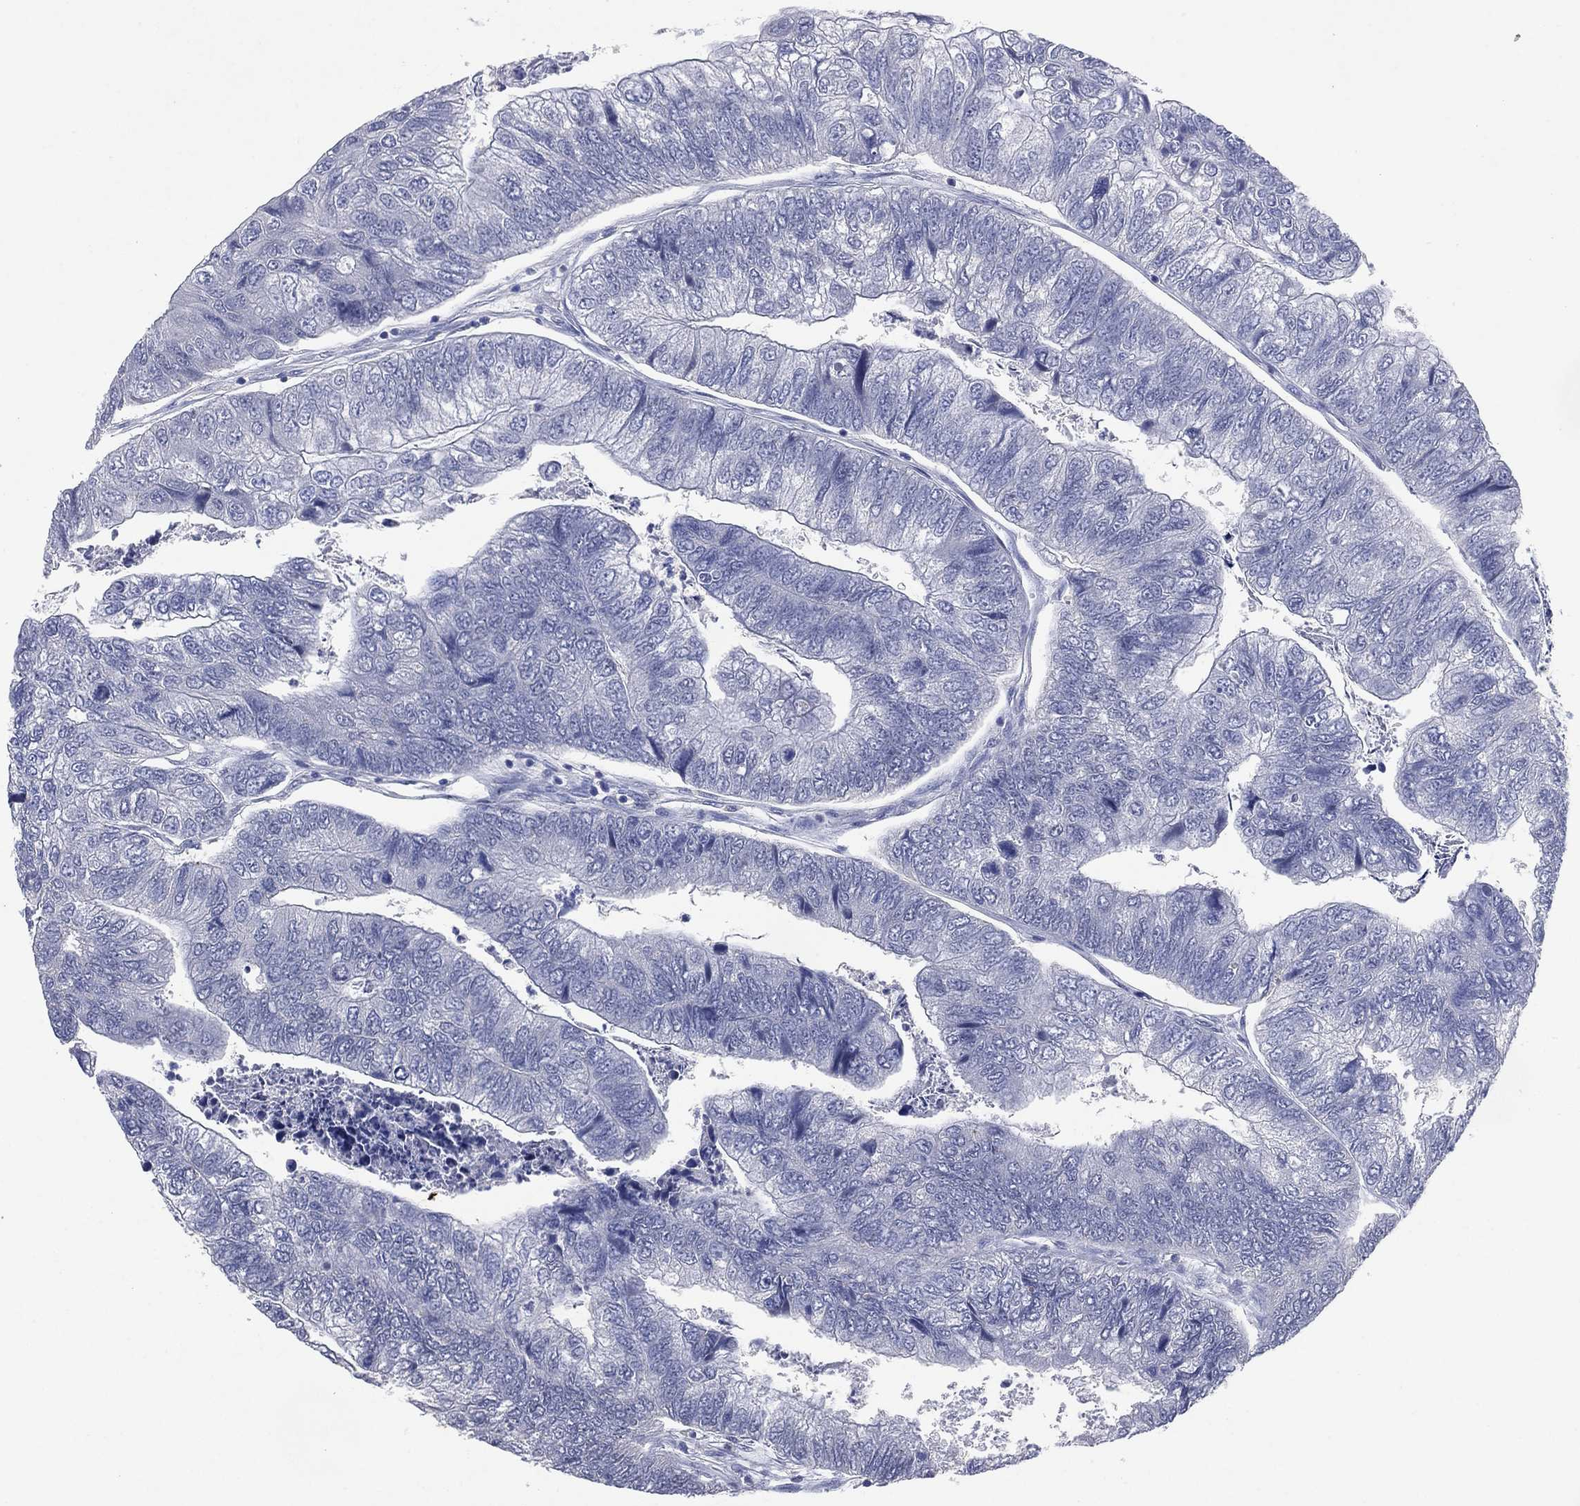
{"staining": {"intensity": "negative", "quantity": "none", "location": "none"}, "tissue": "colorectal cancer", "cell_type": "Tumor cells", "image_type": "cancer", "snomed": [{"axis": "morphology", "description": "Adenocarcinoma, NOS"}, {"axis": "topography", "description": "Colon"}], "caption": "A high-resolution histopathology image shows IHC staining of adenocarcinoma (colorectal), which shows no significant staining in tumor cells.", "gene": "FSCN2", "patient": {"sex": "female", "age": 67}}